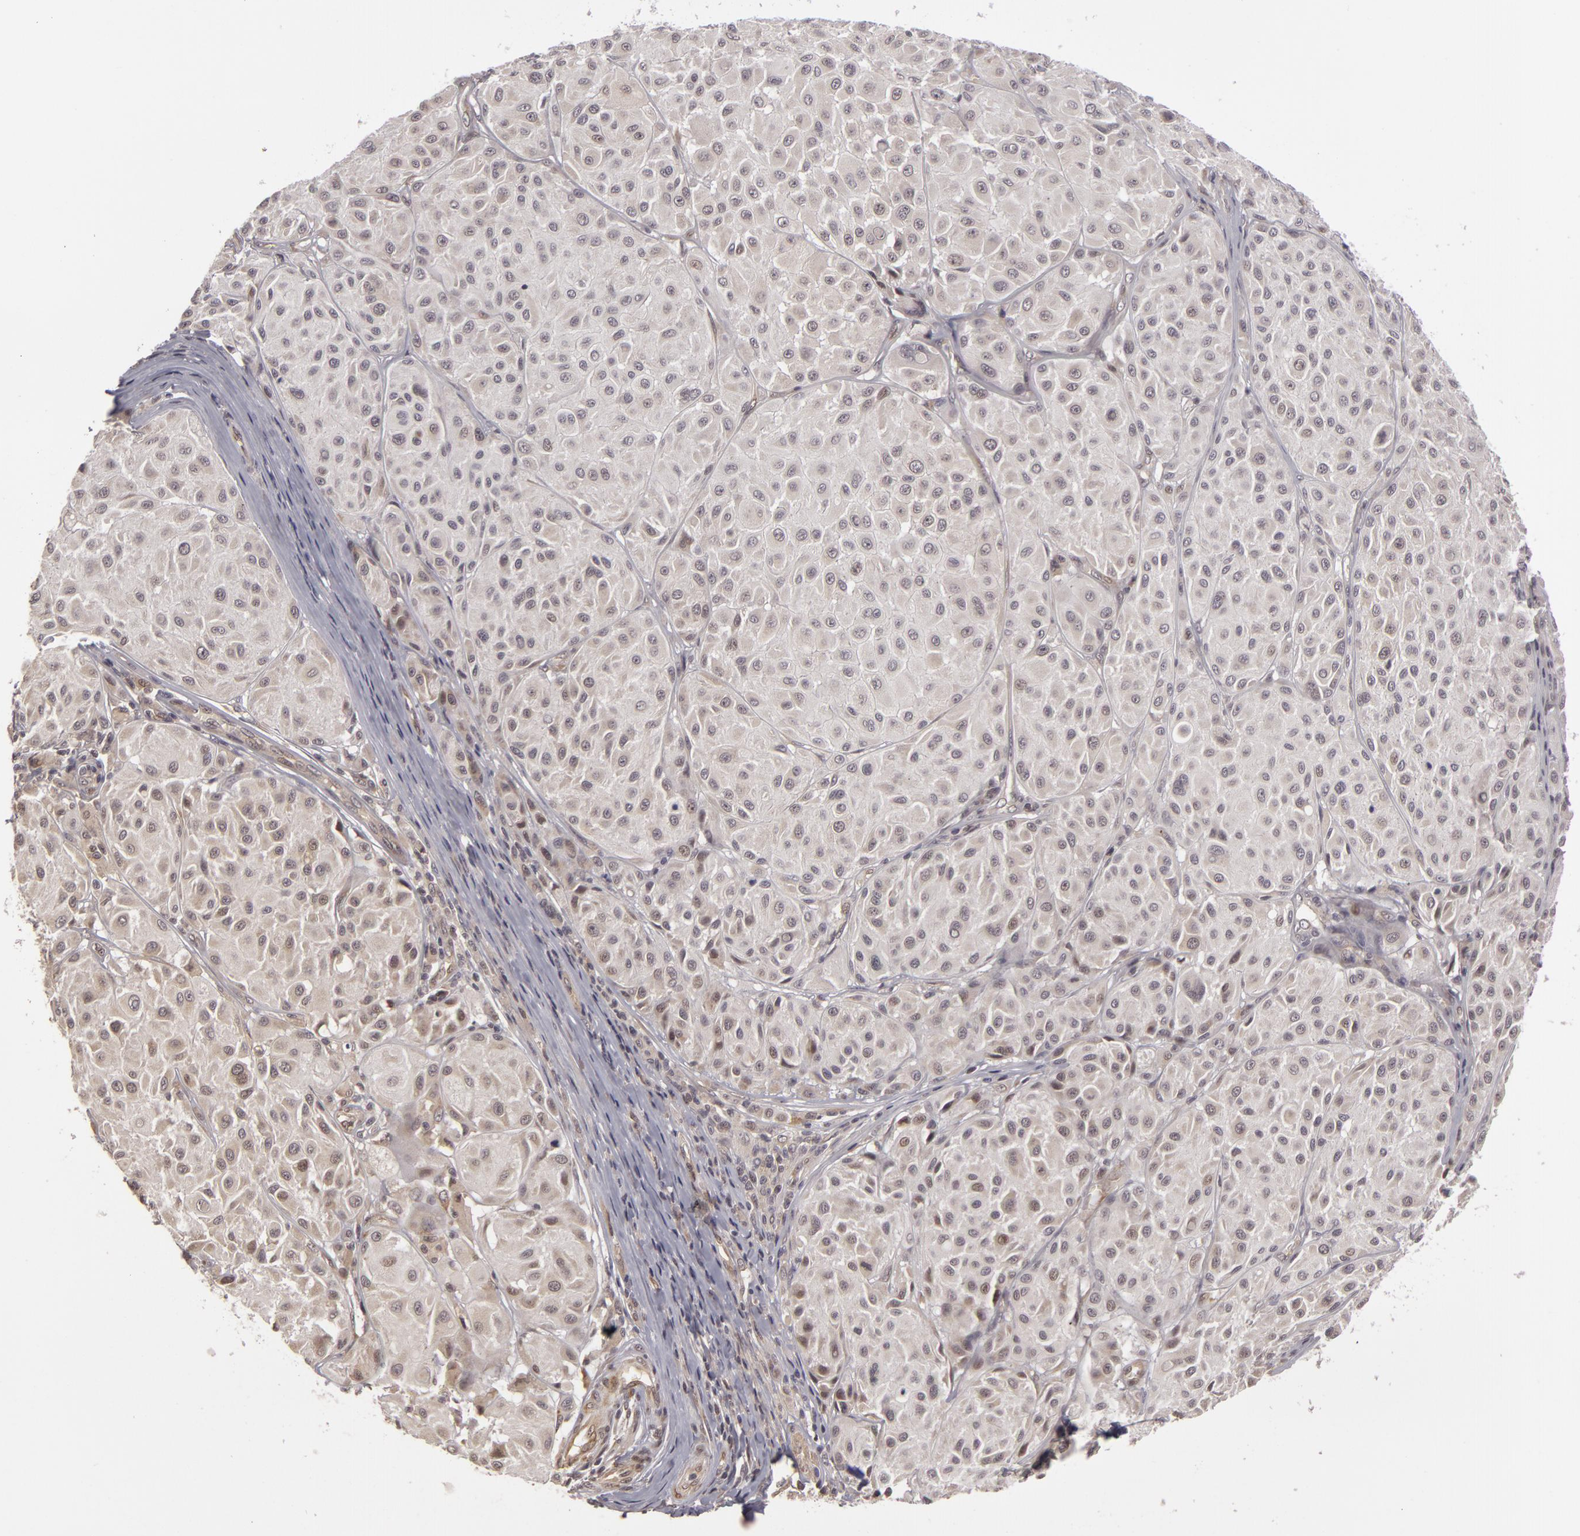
{"staining": {"intensity": "weak", "quantity": "<25%", "location": "nuclear"}, "tissue": "melanoma", "cell_type": "Tumor cells", "image_type": "cancer", "snomed": [{"axis": "morphology", "description": "Malignant melanoma, NOS"}, {"axis": "topography", "description": "Skin"}], "caption": "A micrograph of melanoma stained for a protein demonstrates no brown staining in tumor cells. (DAB (3,3'-diaminobenzidine) immunohistochemistry with hematoxylin counter stain).", "gene": "ZNF133", "patient": {"sex": "male", "age": 36}}